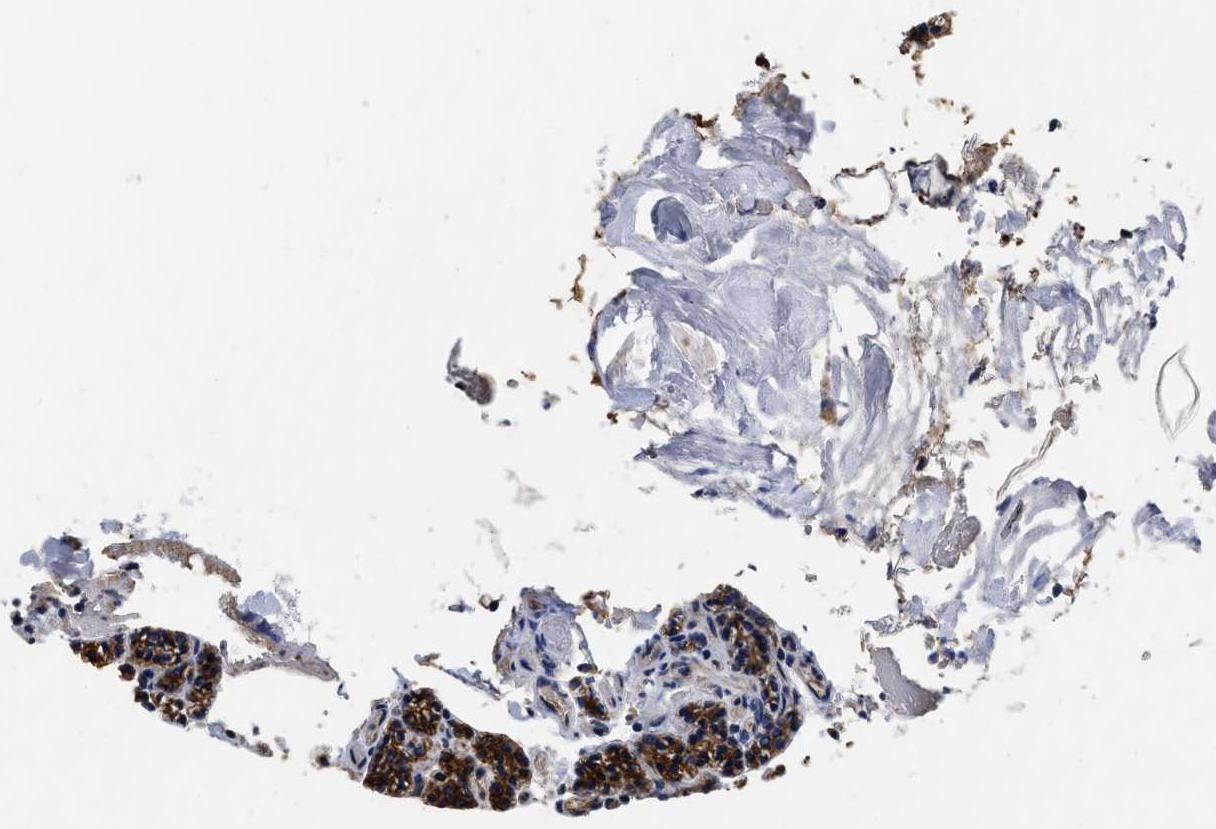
{"staining": {"intensity": "strong", "quantity": ">75%", "location": "cytoplasmic/membranous"}, "tissue": "parathyroid gland", "cell_type": "Glandular cells", "image_type": "normal", "snomed": [{"axis": "morphology", "description": "Normal tissue, NOS"}, {"axis": "morphology", "description": "Adenoma, NOS"}, {"axis": "topography", "description": "Parathyroid gland"}], "caption": "Immunohistochemistry (IHC) staining of normal parathyroid gland, which reveals high levels of strong cytoplasmic/membranous staining in approximately >75% of glandular cells indicating strong cytoplasmic/membranous protein positivity. The staining was performed using DAB (brown) for protein detection and nuclei were counterstained in hematoxylin (blue).", "gene": "ABCG8", "patient": {"sex": "female", "age": 70}}